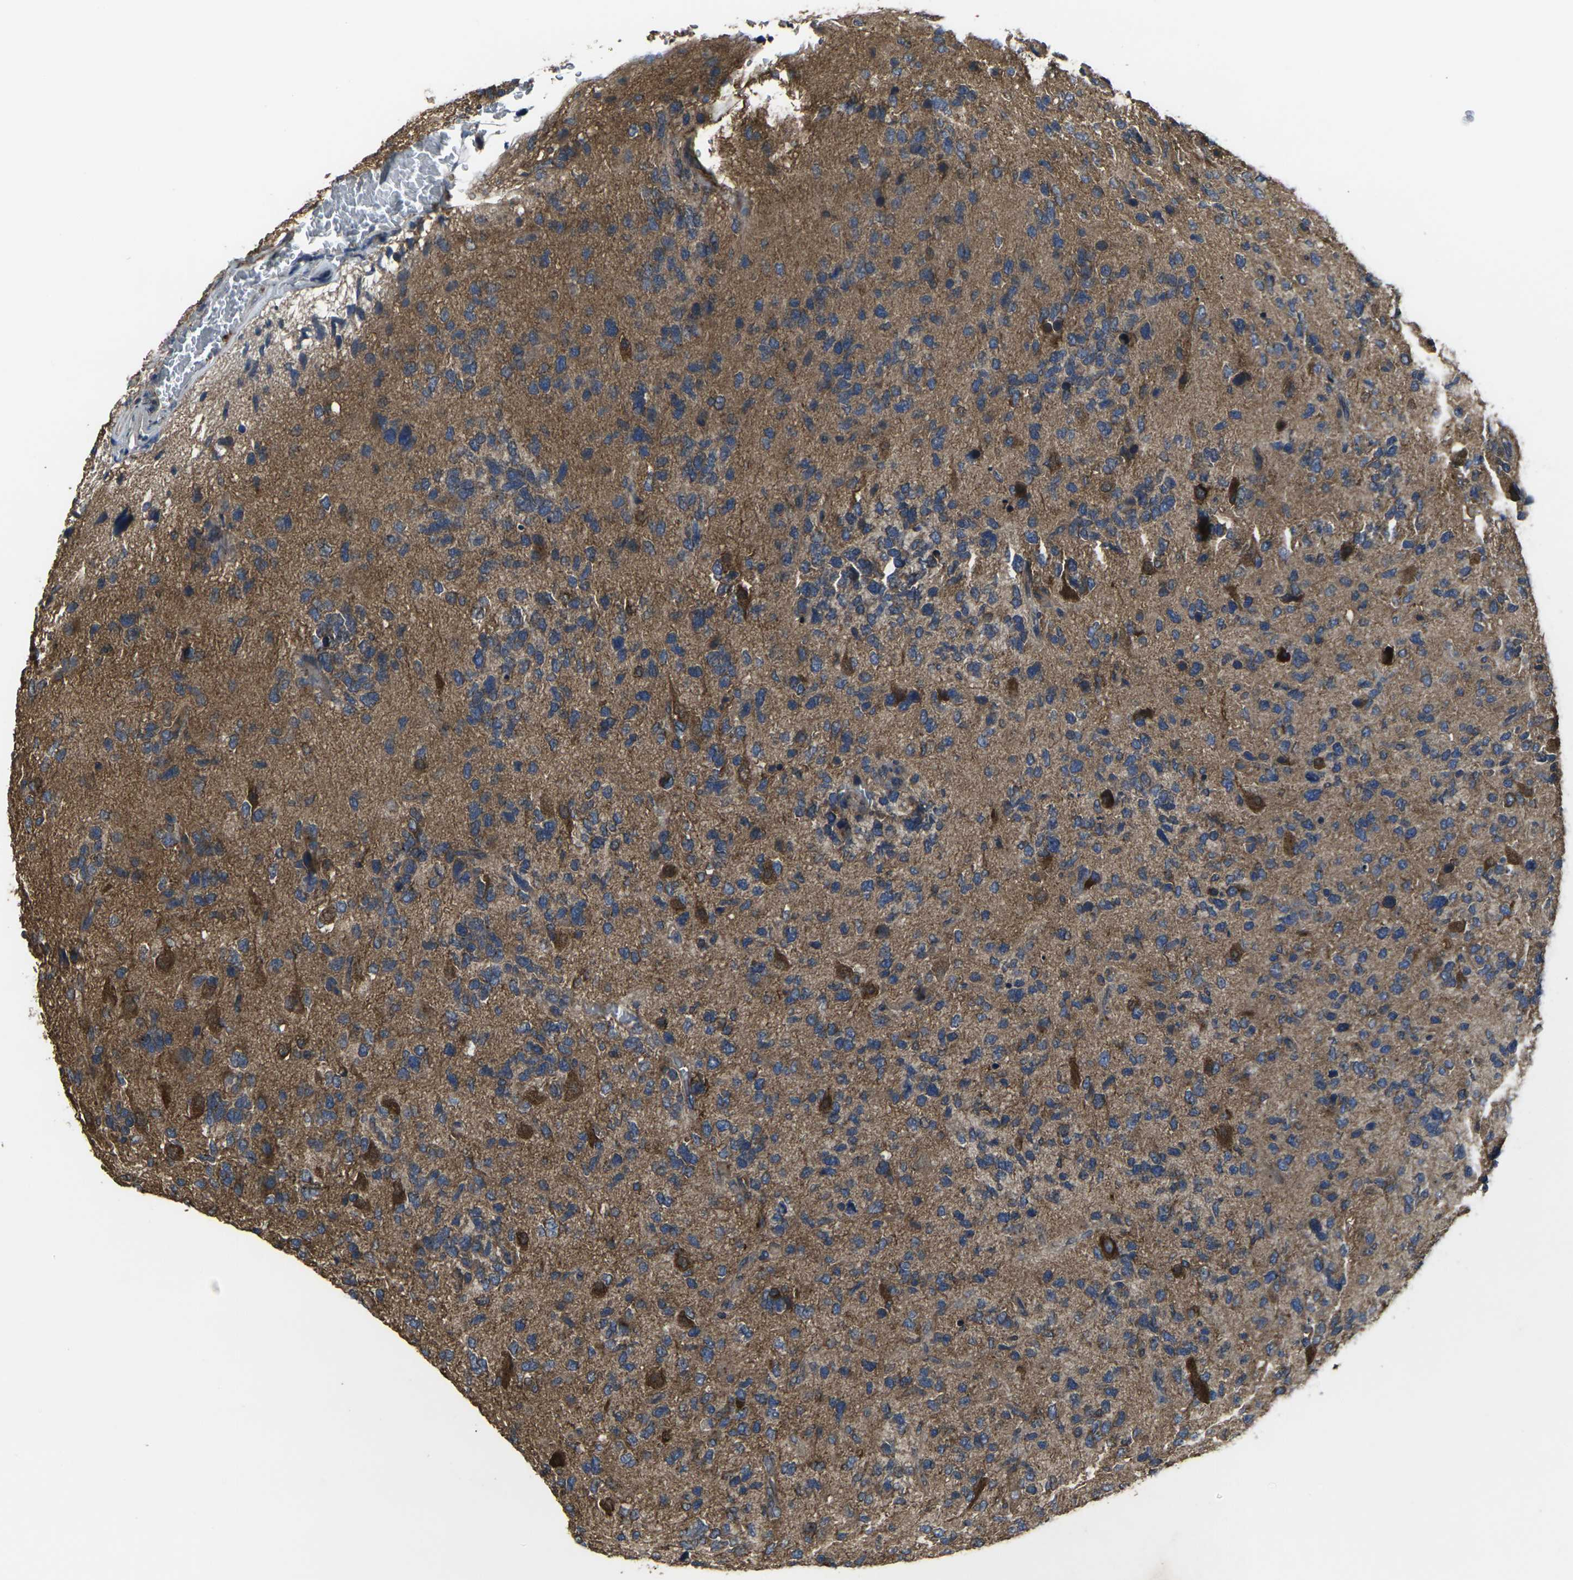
{"staining": {"intensity": "weak", "quantity": ">75%", "location": "cytoplasmic/membranous"}, "tissue": "glioma", "cell_type": "Tumor cells", "image_type": "cancer", "snomed": [{"axis": "morphology", "description": "Glioma, malignant, High grade"}, {"axis": "topography", "description": "Brain"}], "caption": "Glioma tissue exhibits weak cytoplasmic/membranous positivity in about >75% of tumor cells, visualized by immunohistochemistry.", "gene": "PRKACB", "patient": {"sex": "female", "age": 58}}